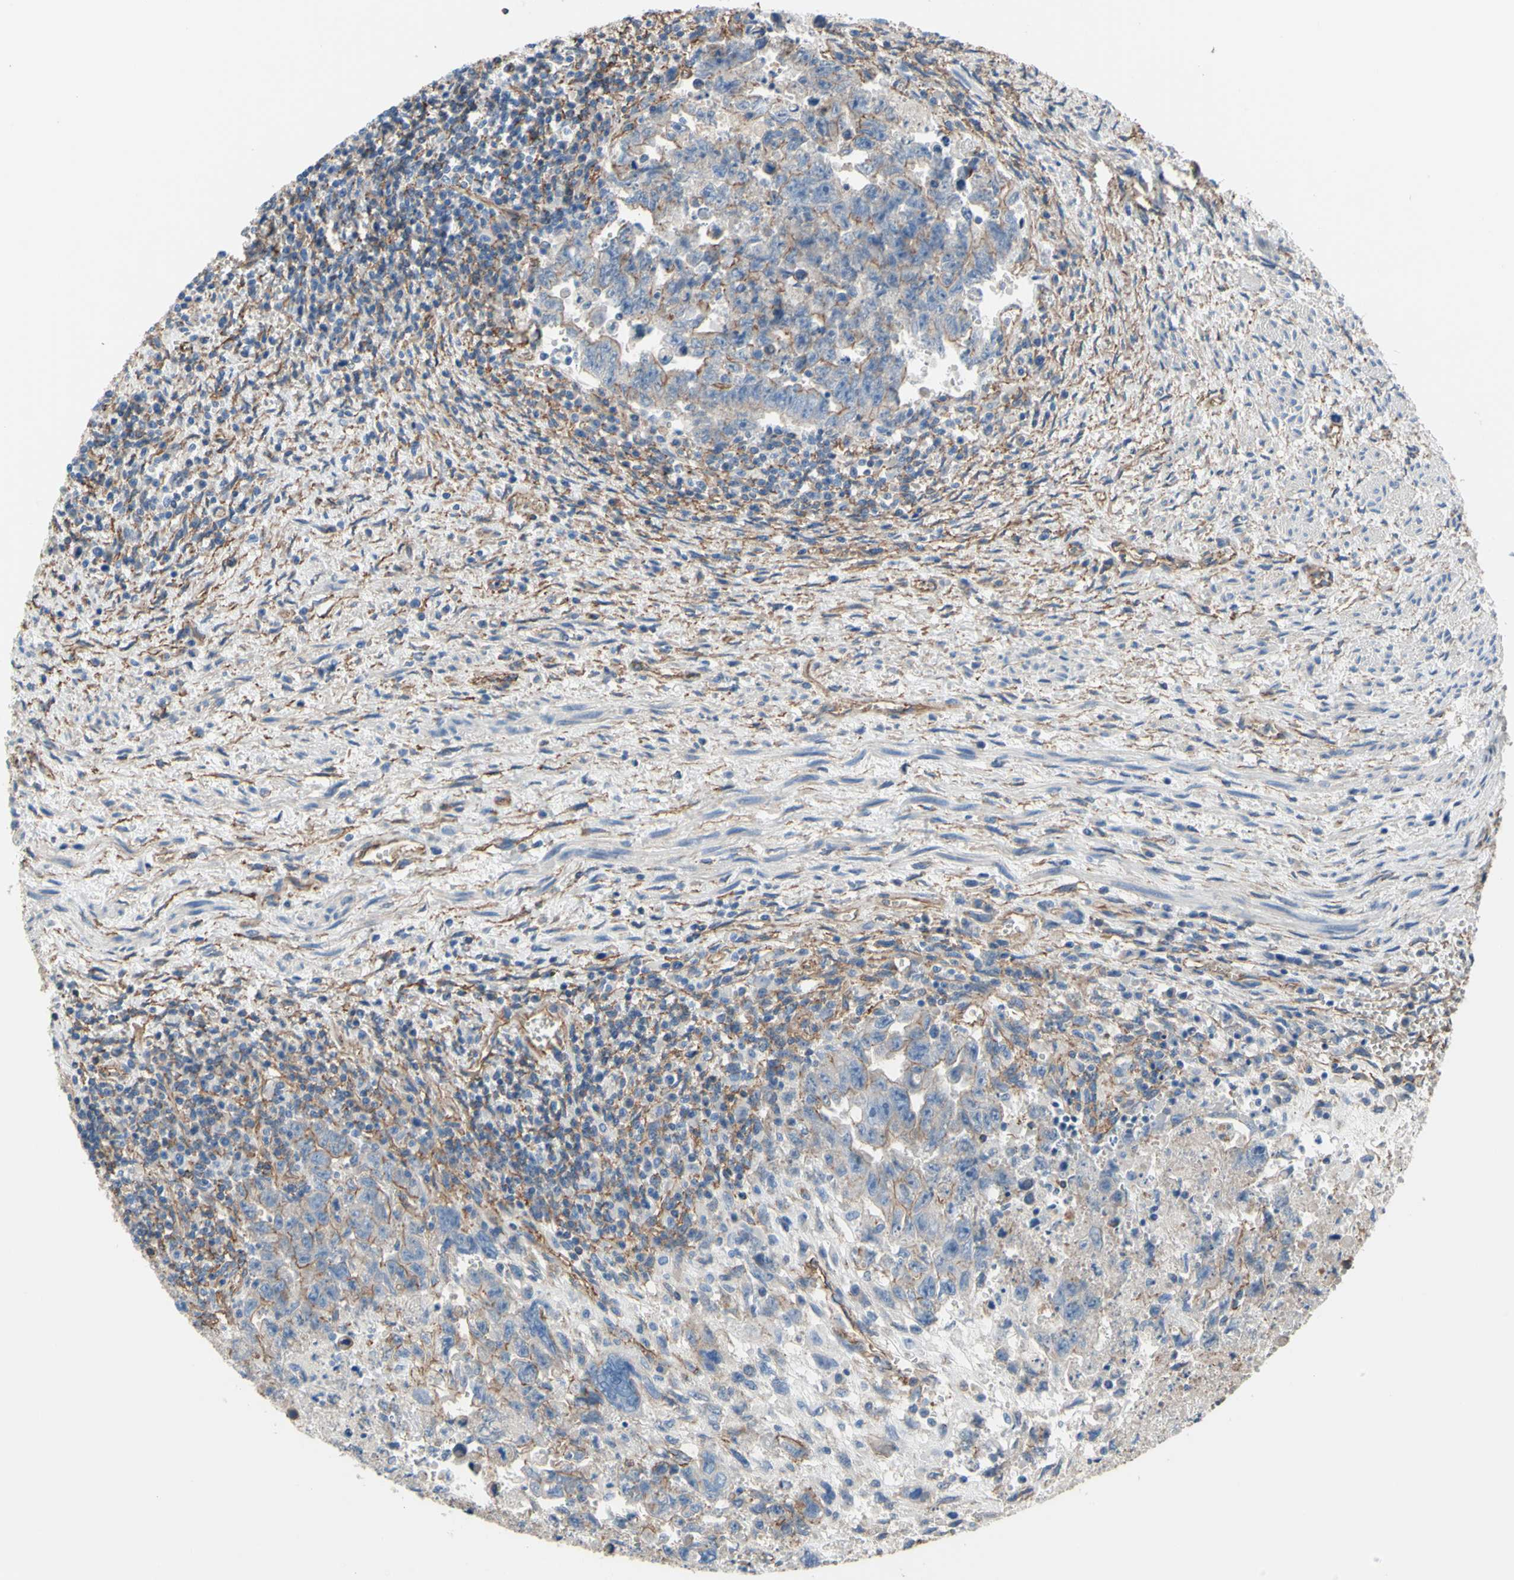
{"staining": {"intensity": "moderate", "quantity": ">75%", "location": "cytoplasmic/membranous"}, "tissue": "testis cancer", "cell_type": "Tumor cells", "image_type": "cancer", "snomed": [{"axis": "morphology", "description": "Carcinoma, Embryonal, NOS"}, {"axis": "topography", "description": "Testis"}], "caption": "Immunohistochemical staining of human testis cancer (embryonal carcinoma) shows medium levels of moderate cytoplasmic/membranous positivity in approximately >75% of tumor cells. The protein is stained brown, and the nuclei are stained in blue (DAB IHC with brightfield microscopy, high magnification).", "gene": "TPBG", "patient": {"sex": "male", "age": 28}}